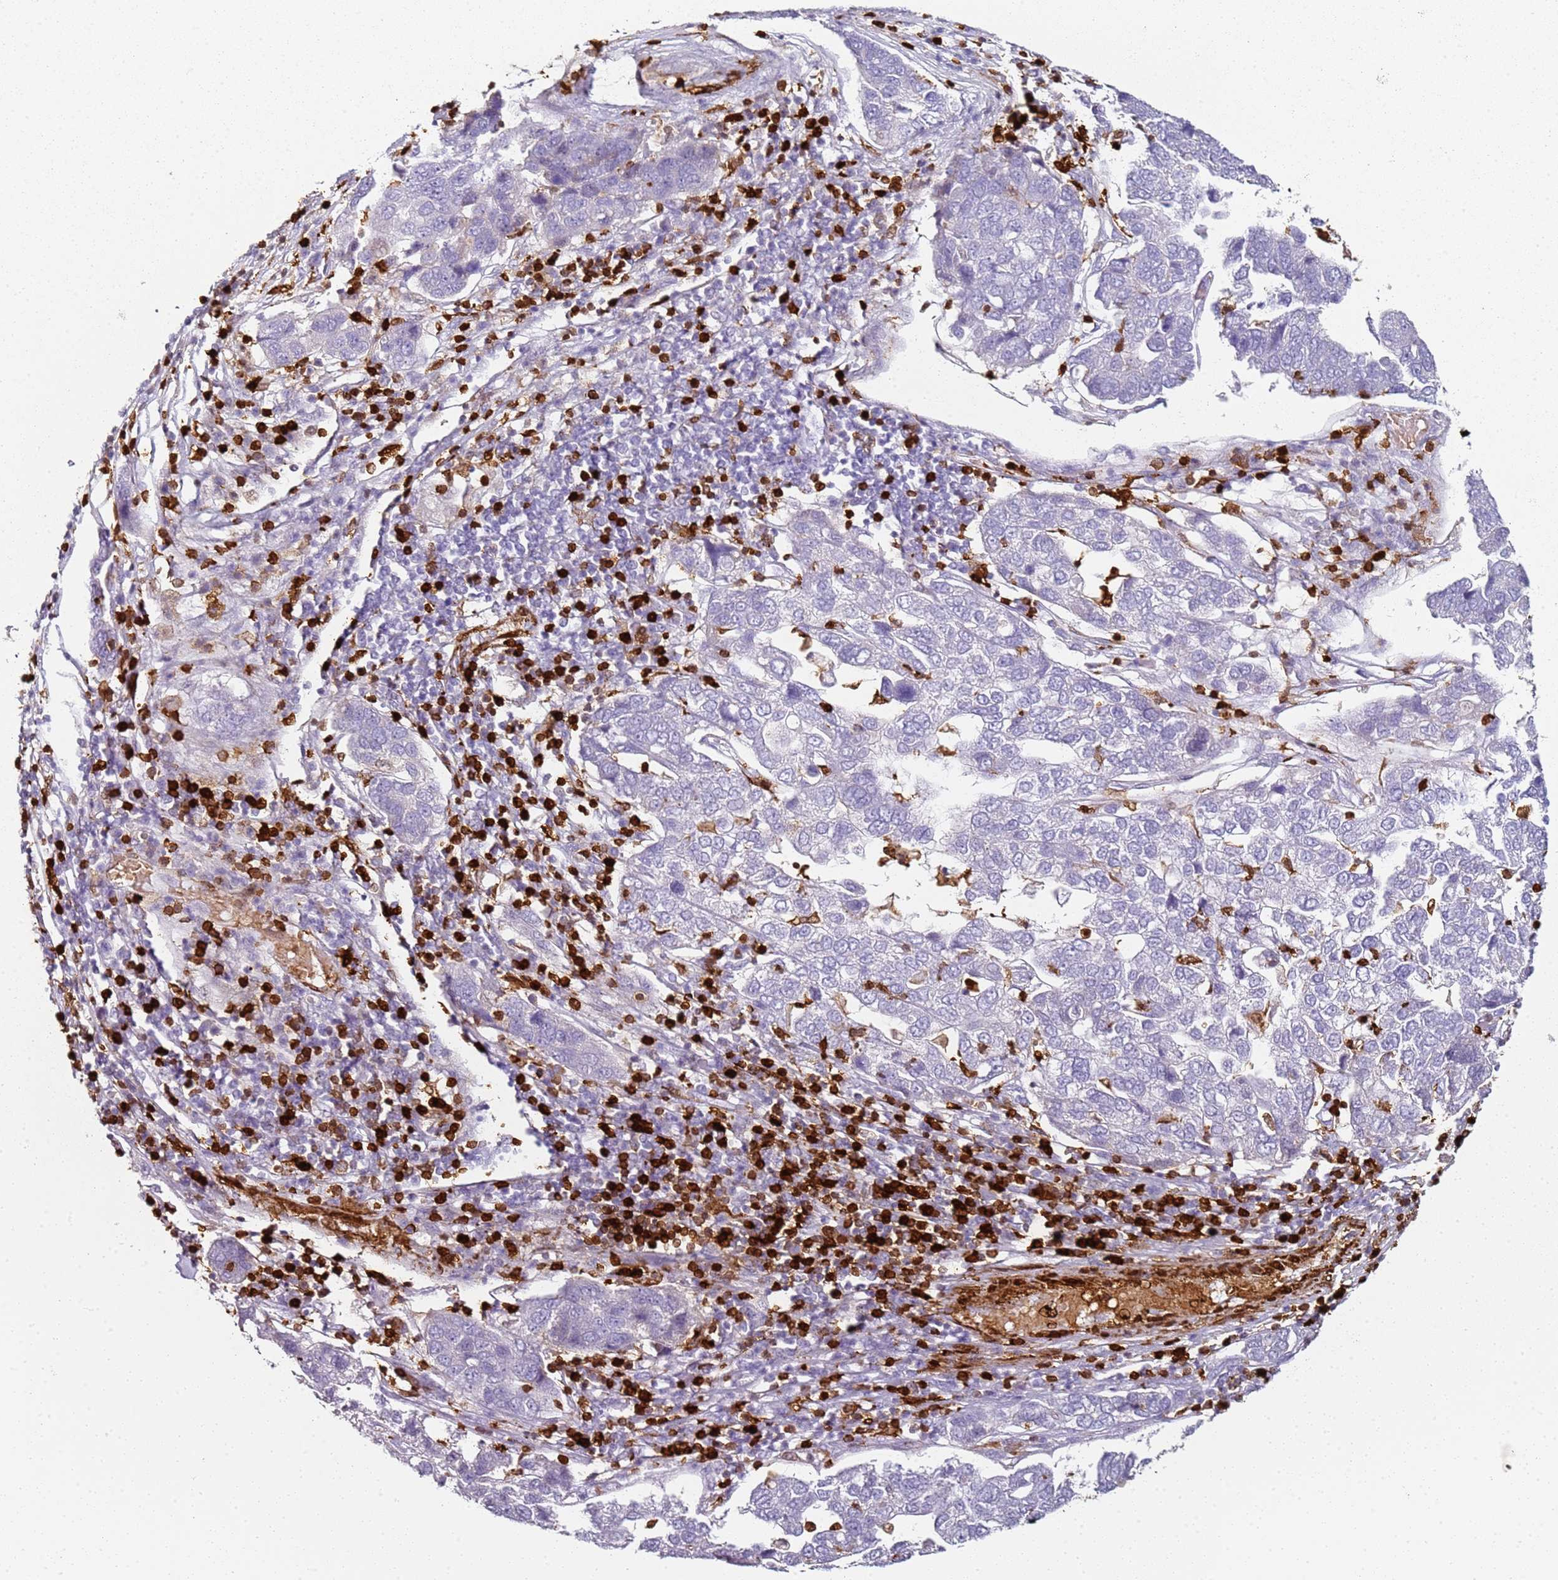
{"staining": {"intensity": "negative", "quantity": "none", "location": "none"}, "tissue": "pancreatic cancer", "cell_type": "Tumor cells", "image_type": "cancer", "snomed": [{"axis": "morphology", "description": "Adenocarcinoma, NOS"}, {"axis": "topography", "description": "Pancreas"}], "caption": "A histopathology image of human pancreatic cancer (adenocarcinoma) is negative for staining in tumor cells.", "gene": "S100A4", "patient": {"sex": "female", "age": 61}}